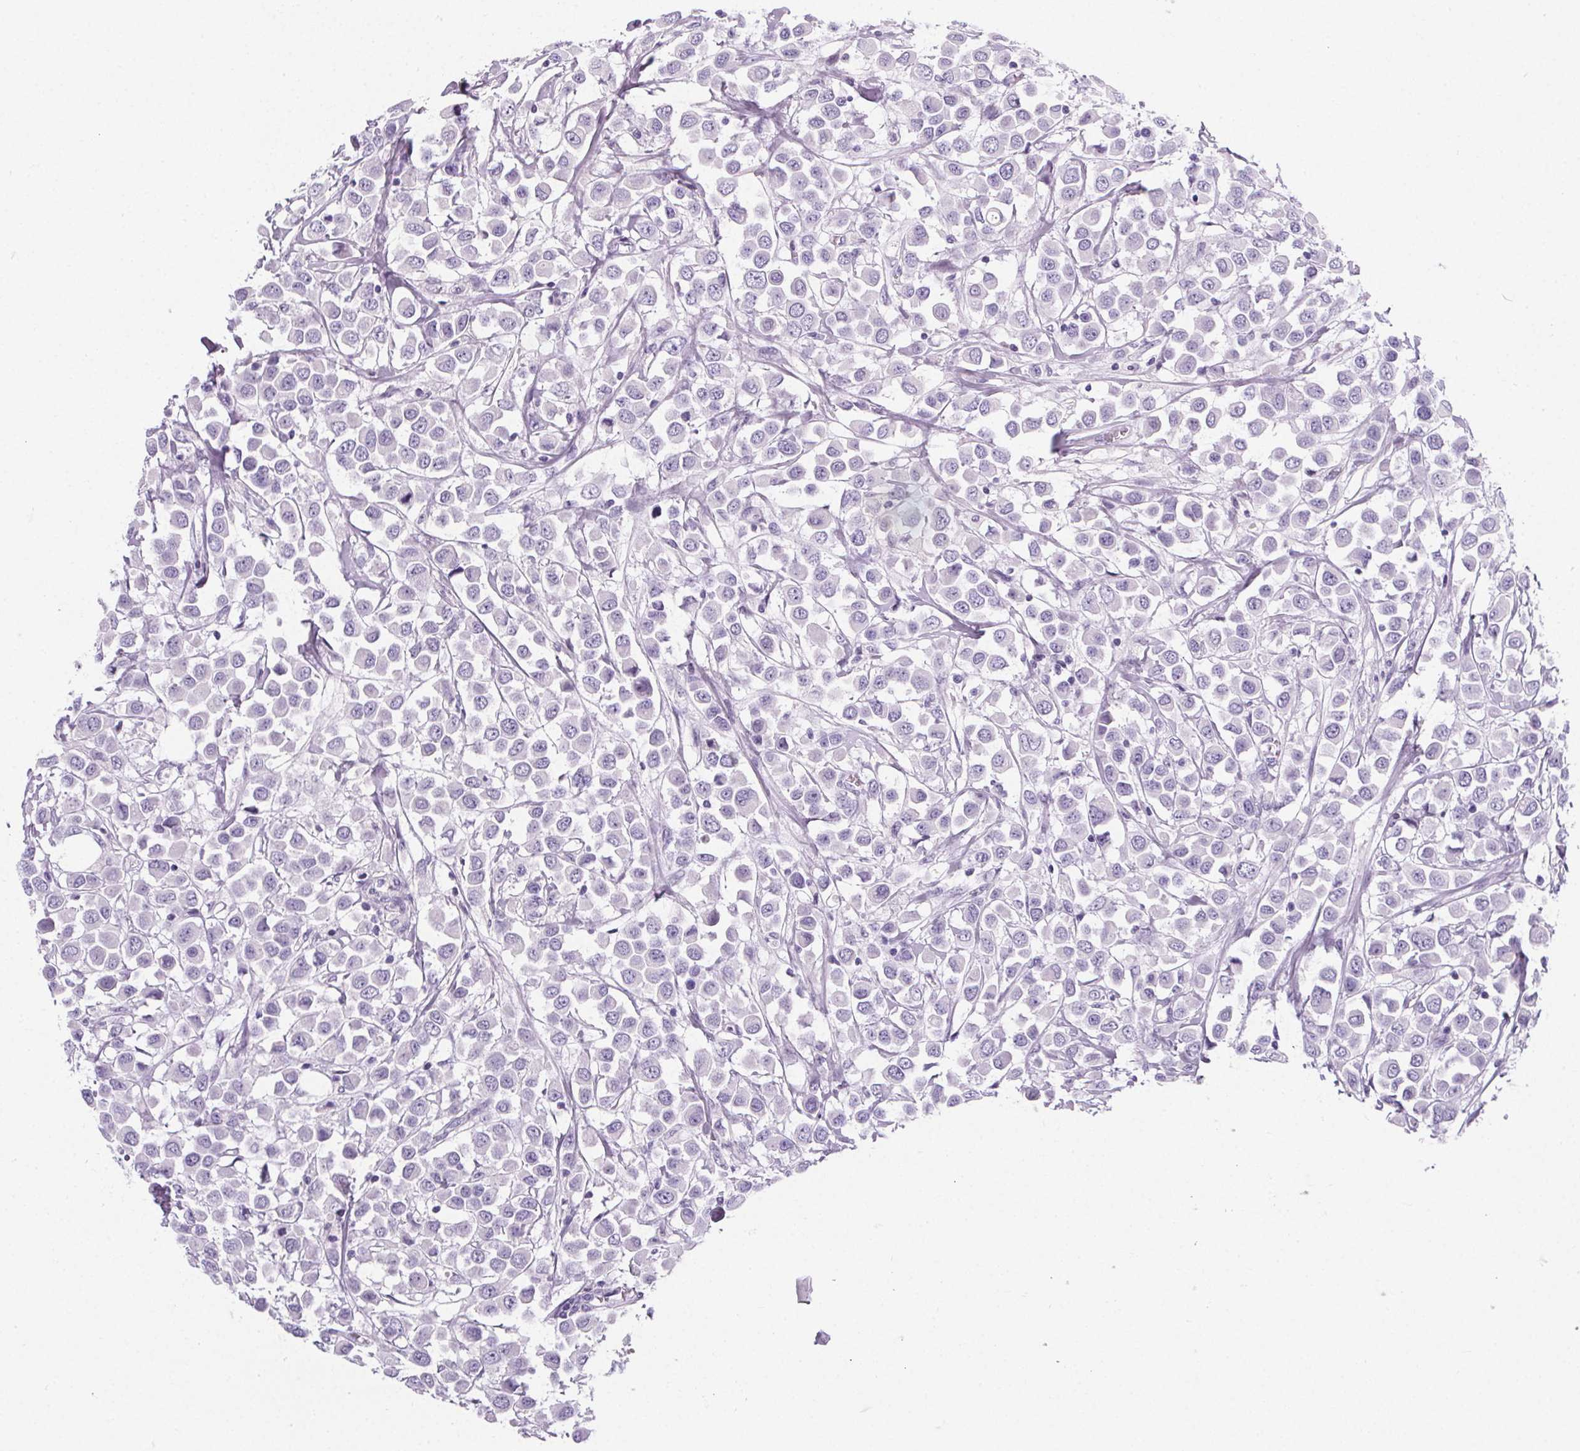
{"staining": {"intensity": "negative", "quantity": "none", "location": "none"}, "tissue": "breast cancer", "cell_type": "Tumor cells", "image_type": "cancer", "snomed": [{"axis": "morphology", "description": "Duct carcinoma"}, {"axis": "topography", "description": "Breast"}], "caption": "IHC micrograph of breast cancer (infiltrating ductal carcinoma) stained for a protein (brown), which demonstrates no positivity in tumor cells.", "gene": "ADRB1", "patient": {"sex": "female", "age": 61}}